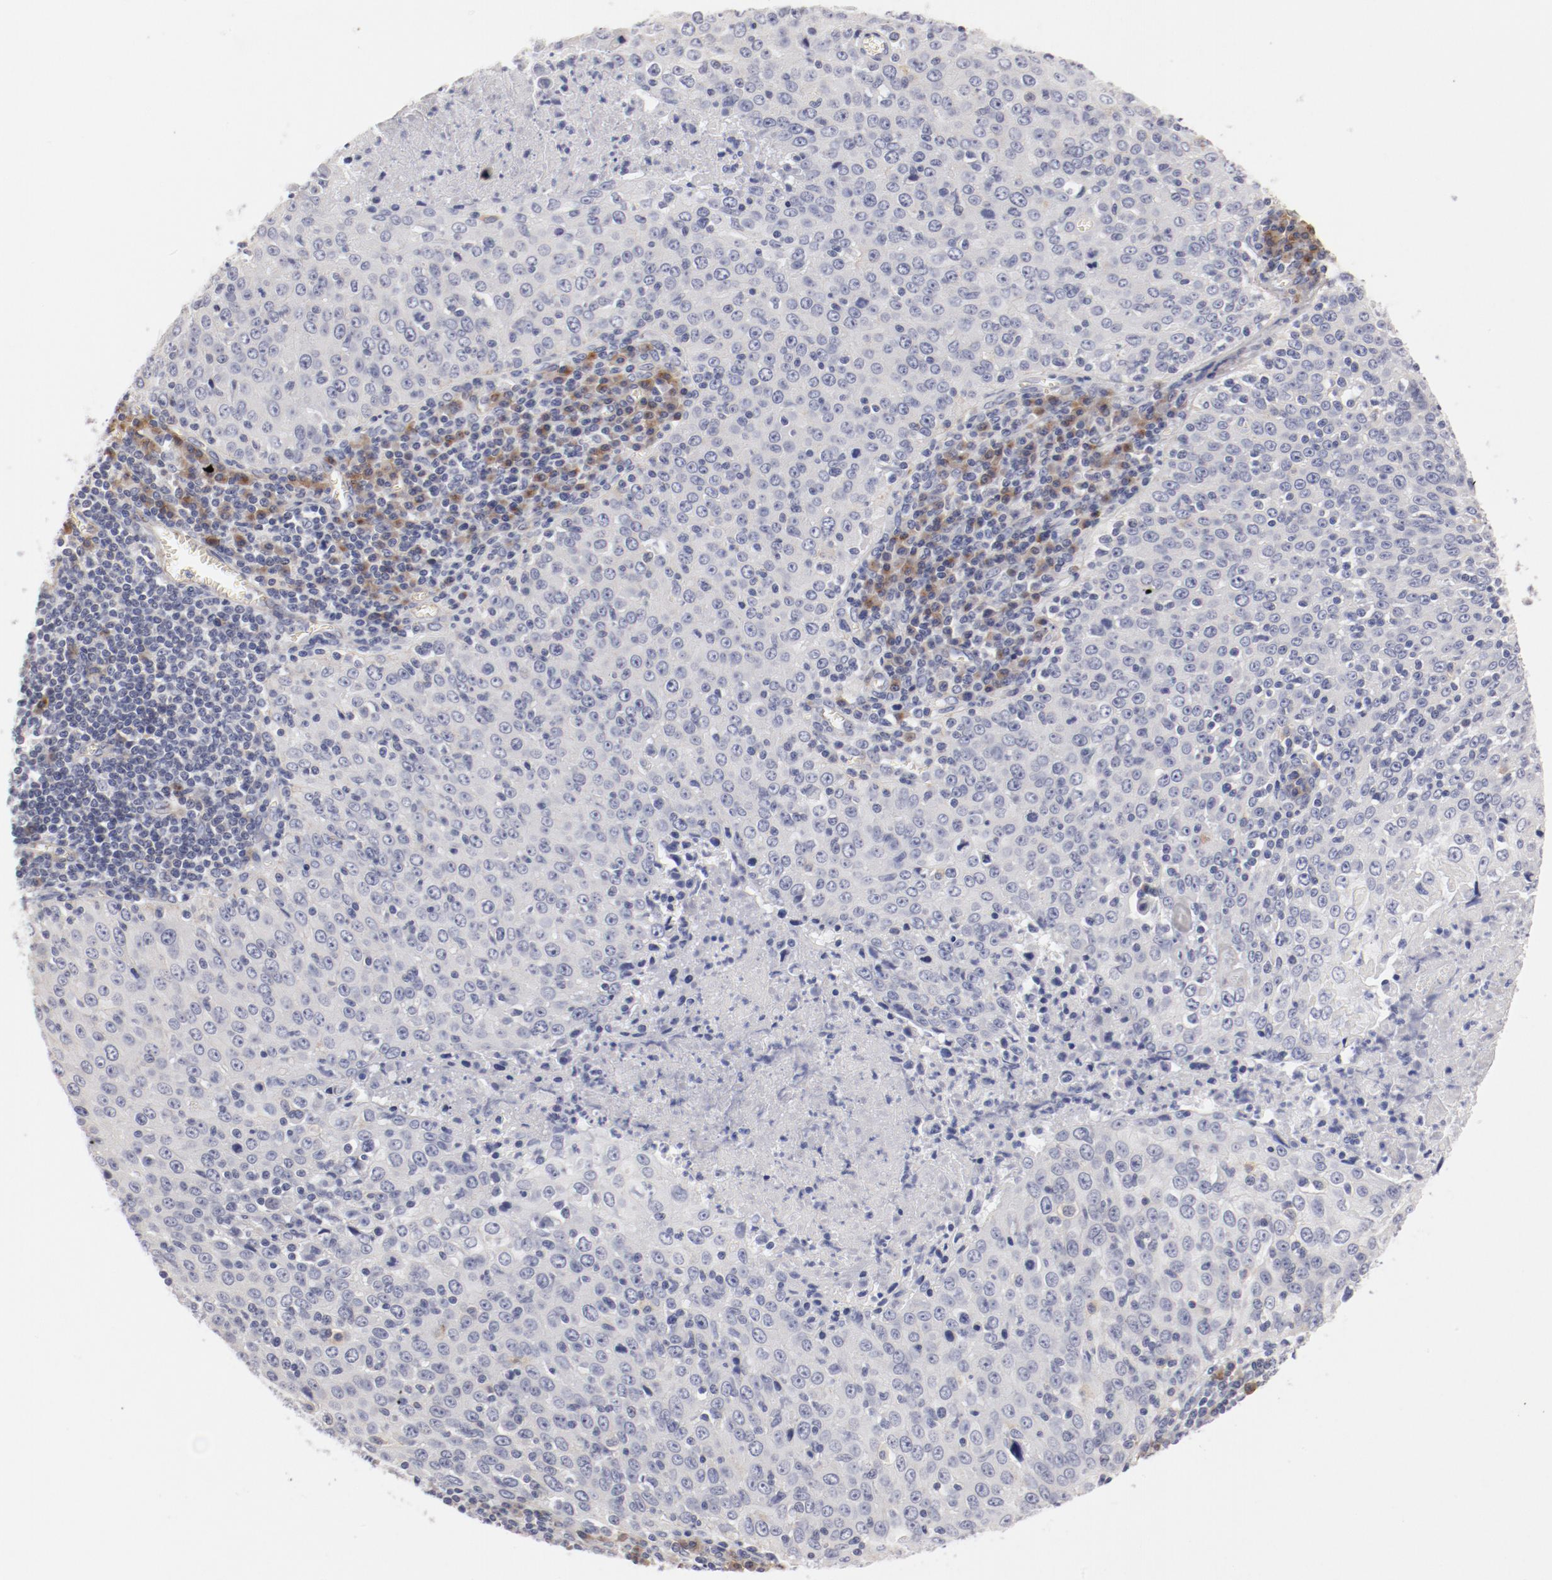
{"staining": {"intensity": "negative", "quantity": "none", "location": "none"}, "tissue": "cervical cancer", "cell_type": "Tumor cells", "image_type": "cancer", "snomed": [{"axis": "morphology", "description": "Squamous cell carcinoma, NOS"}, {"axis": "topography", "description": "Cervix"}], "caption": "IHC of human cervical squamous cell carcinoma demonstrates no staining in tumor cells.", "gene": "LAX1", "patient": {"sex": "female", "age": 27}}